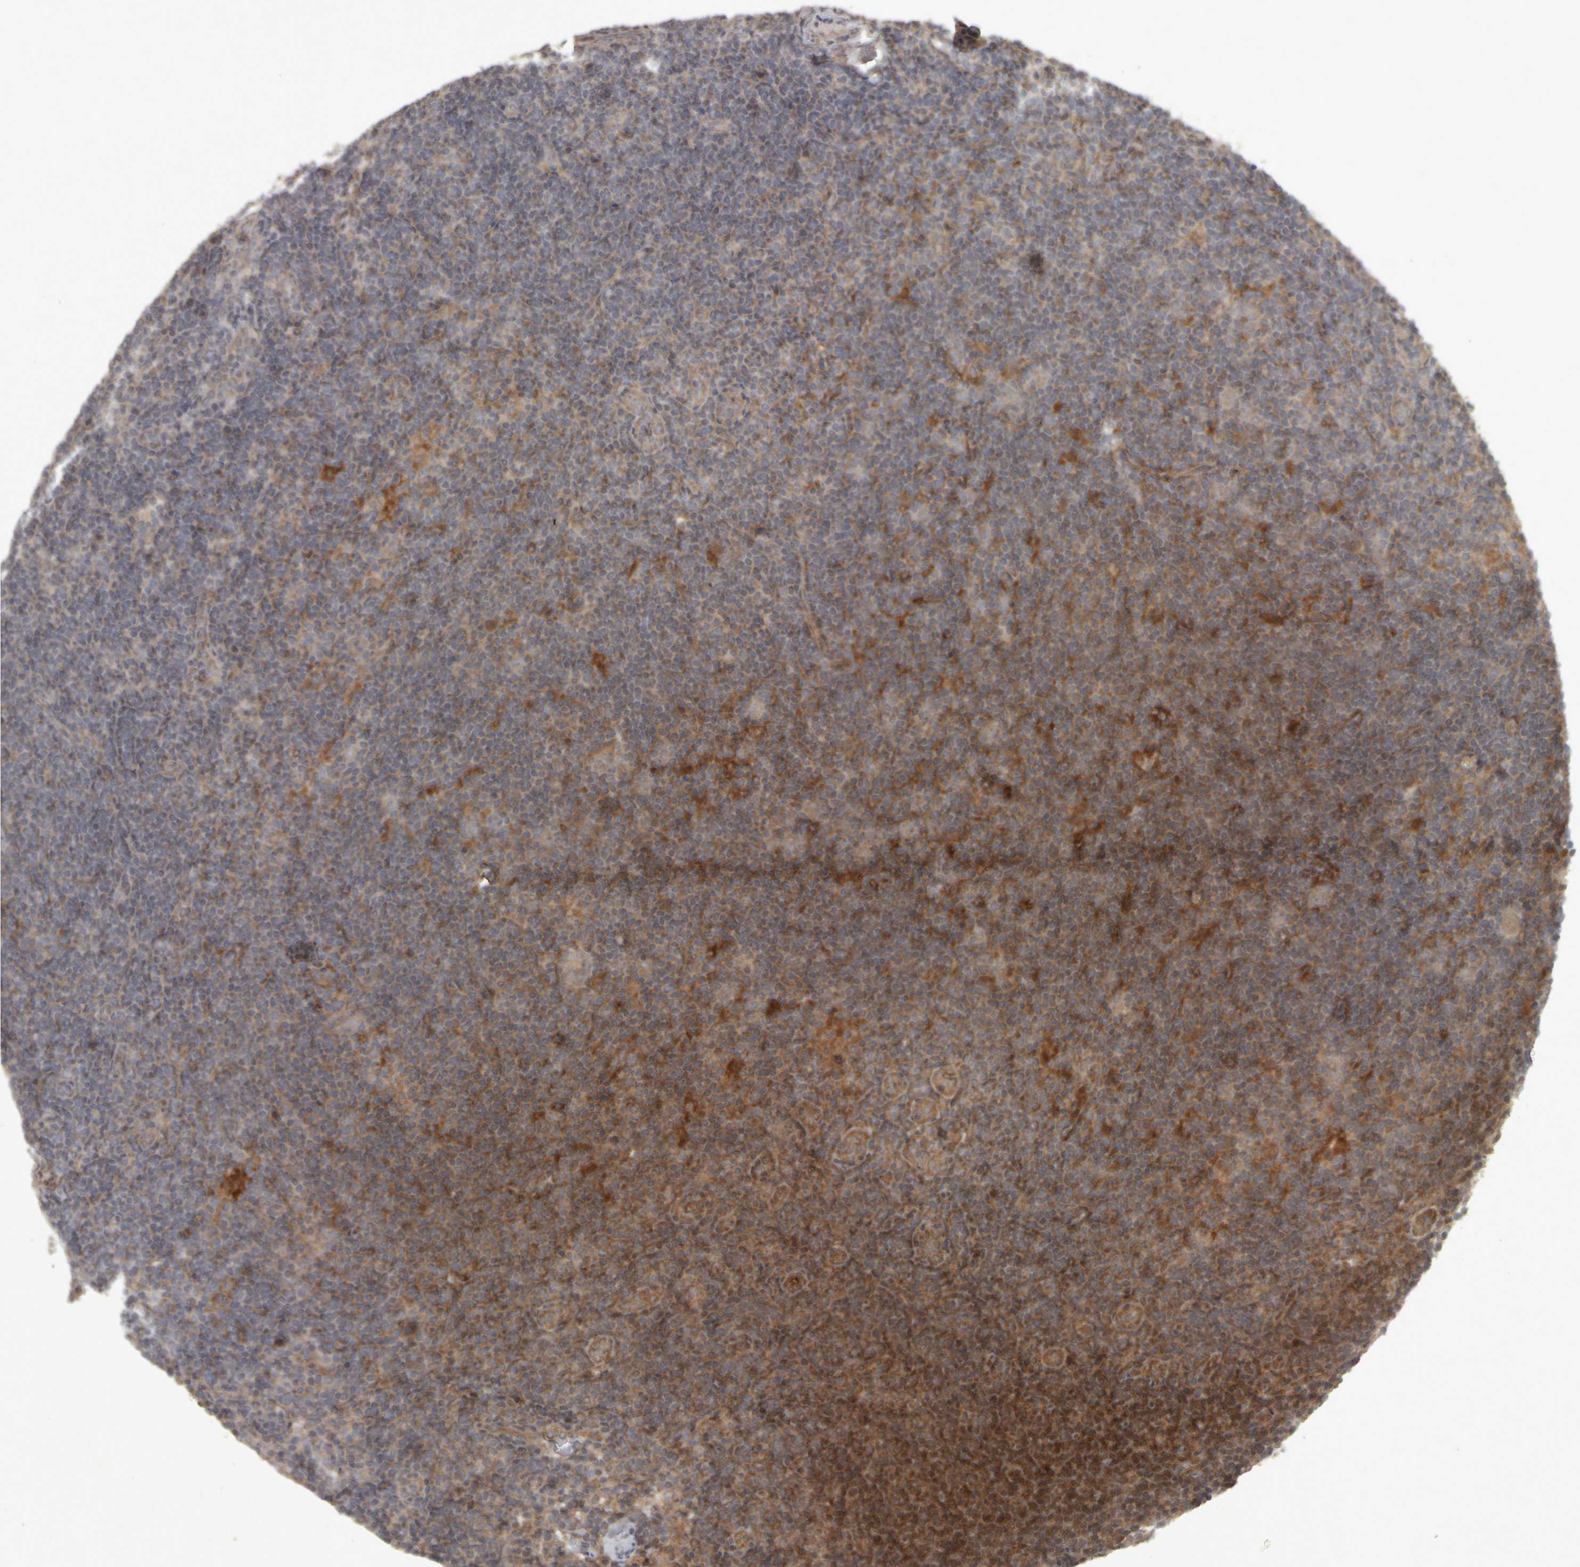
{"staining": {"intensity": "moderate", "quantity": "<25%", "location": "cytoplasmic/membranous"}, "tissue": "lymphoma", "cell_type": "Tumor cells", "image_type": "cancer", "snomed": [{"axis": "morphology", "description": "Hodgkin's disease, NOS"}, {"axis": "topography", "description": "Lymph node"}], "caption": "About <25% of tumor cells in Hodgkin's disease show moderate cytoplasmic/membranous protein positivity as visualized by brown immunohistochemical staining.", "gene": "ACO1", "patient": {"sex": "female", "age": 57}}